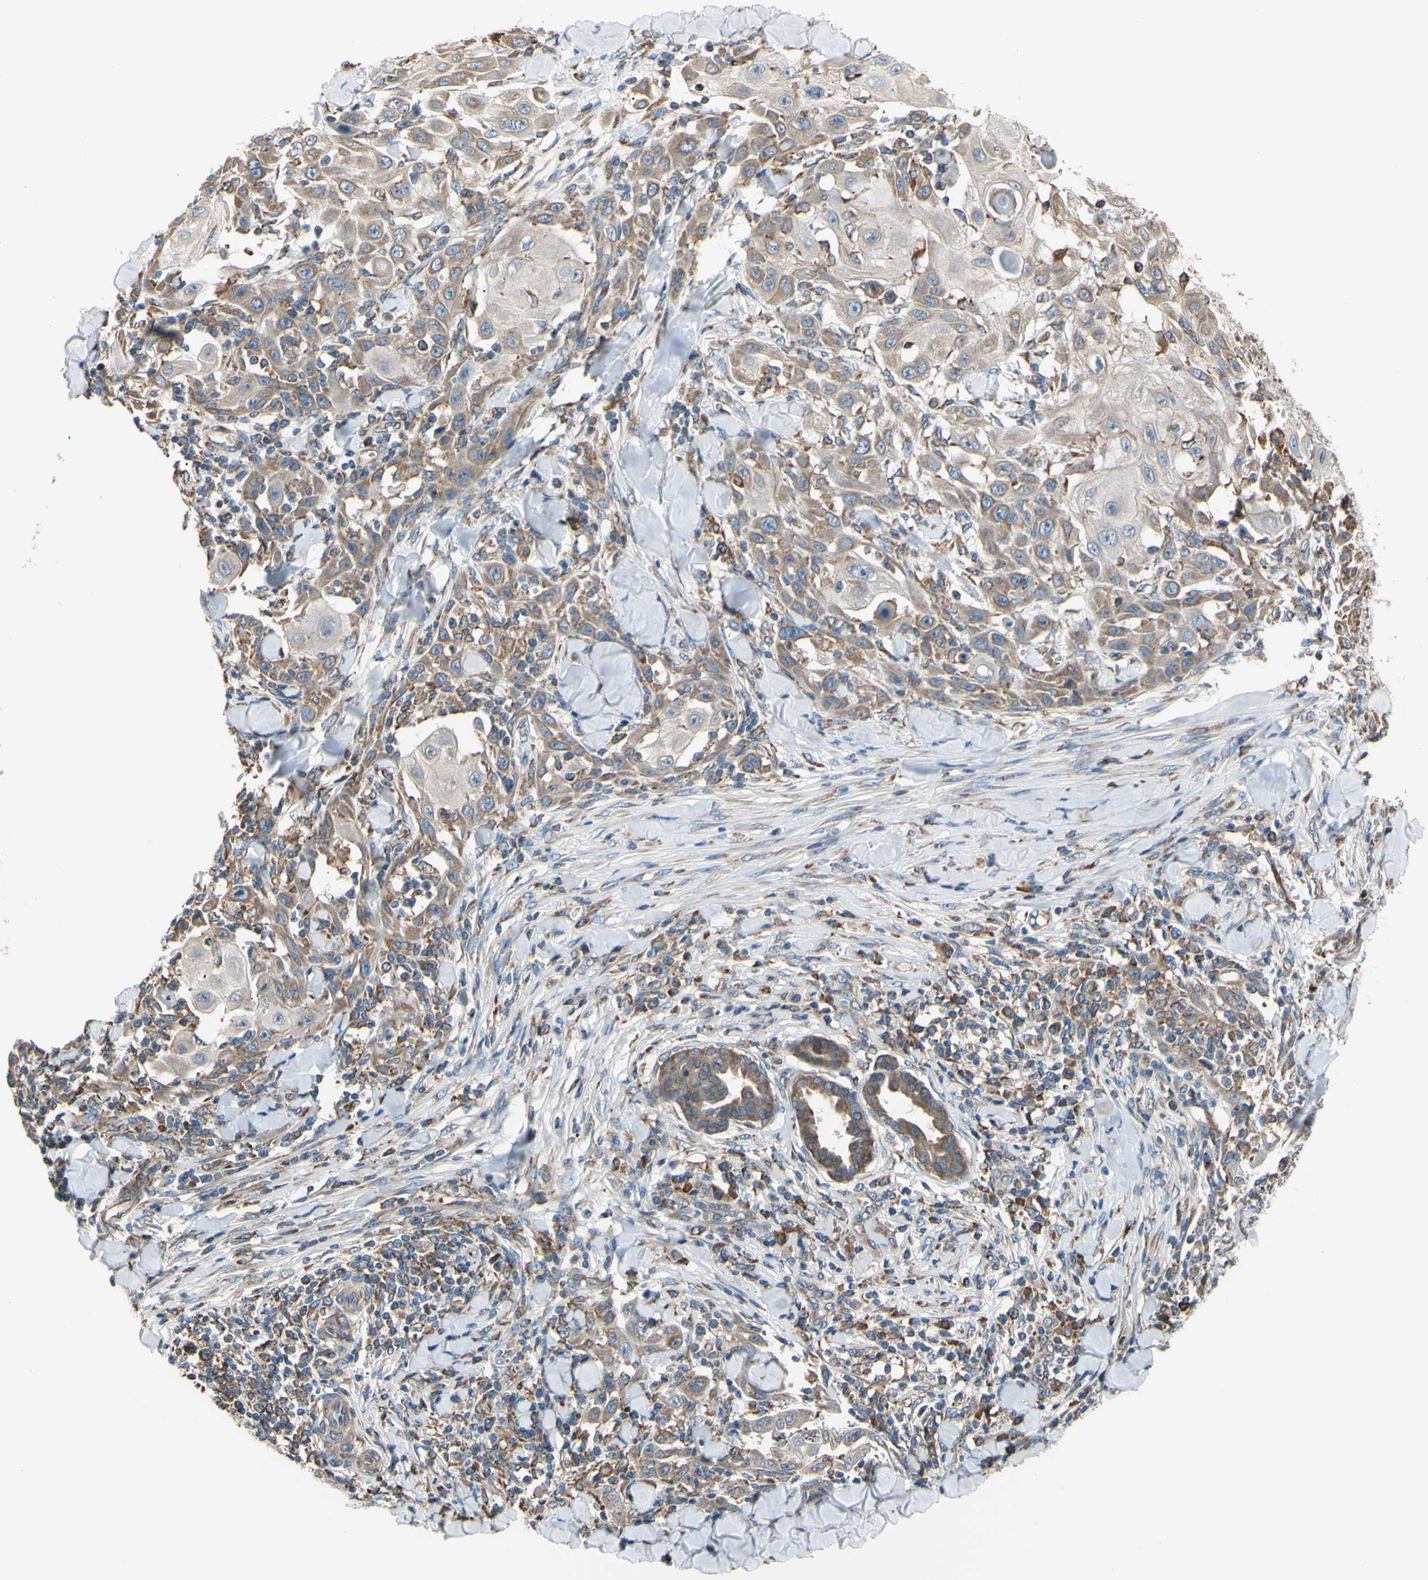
{"staining": {"intensity": "moderate", "quantity": ">75%", "location": "cytoplasmic/membranous"}, "tissue": "skin cancer", "cell_type": "Tumor cells", "image_type": "cancer", "snomed": [{"axis": "morphology", "description": "Squamous cell carcinoma, NOS"}, {"axis": "topography", "description": "Skin"}], "caption": "A photomicrograph showing moderate cytoplasmic/membranous expression in about >75% of tumor cells in squamous cell carcinoma (skin), as visualized by brown immunohistochemical staining.", "gene": "BMF", "patient": {"sex": "male", "age": 24}}